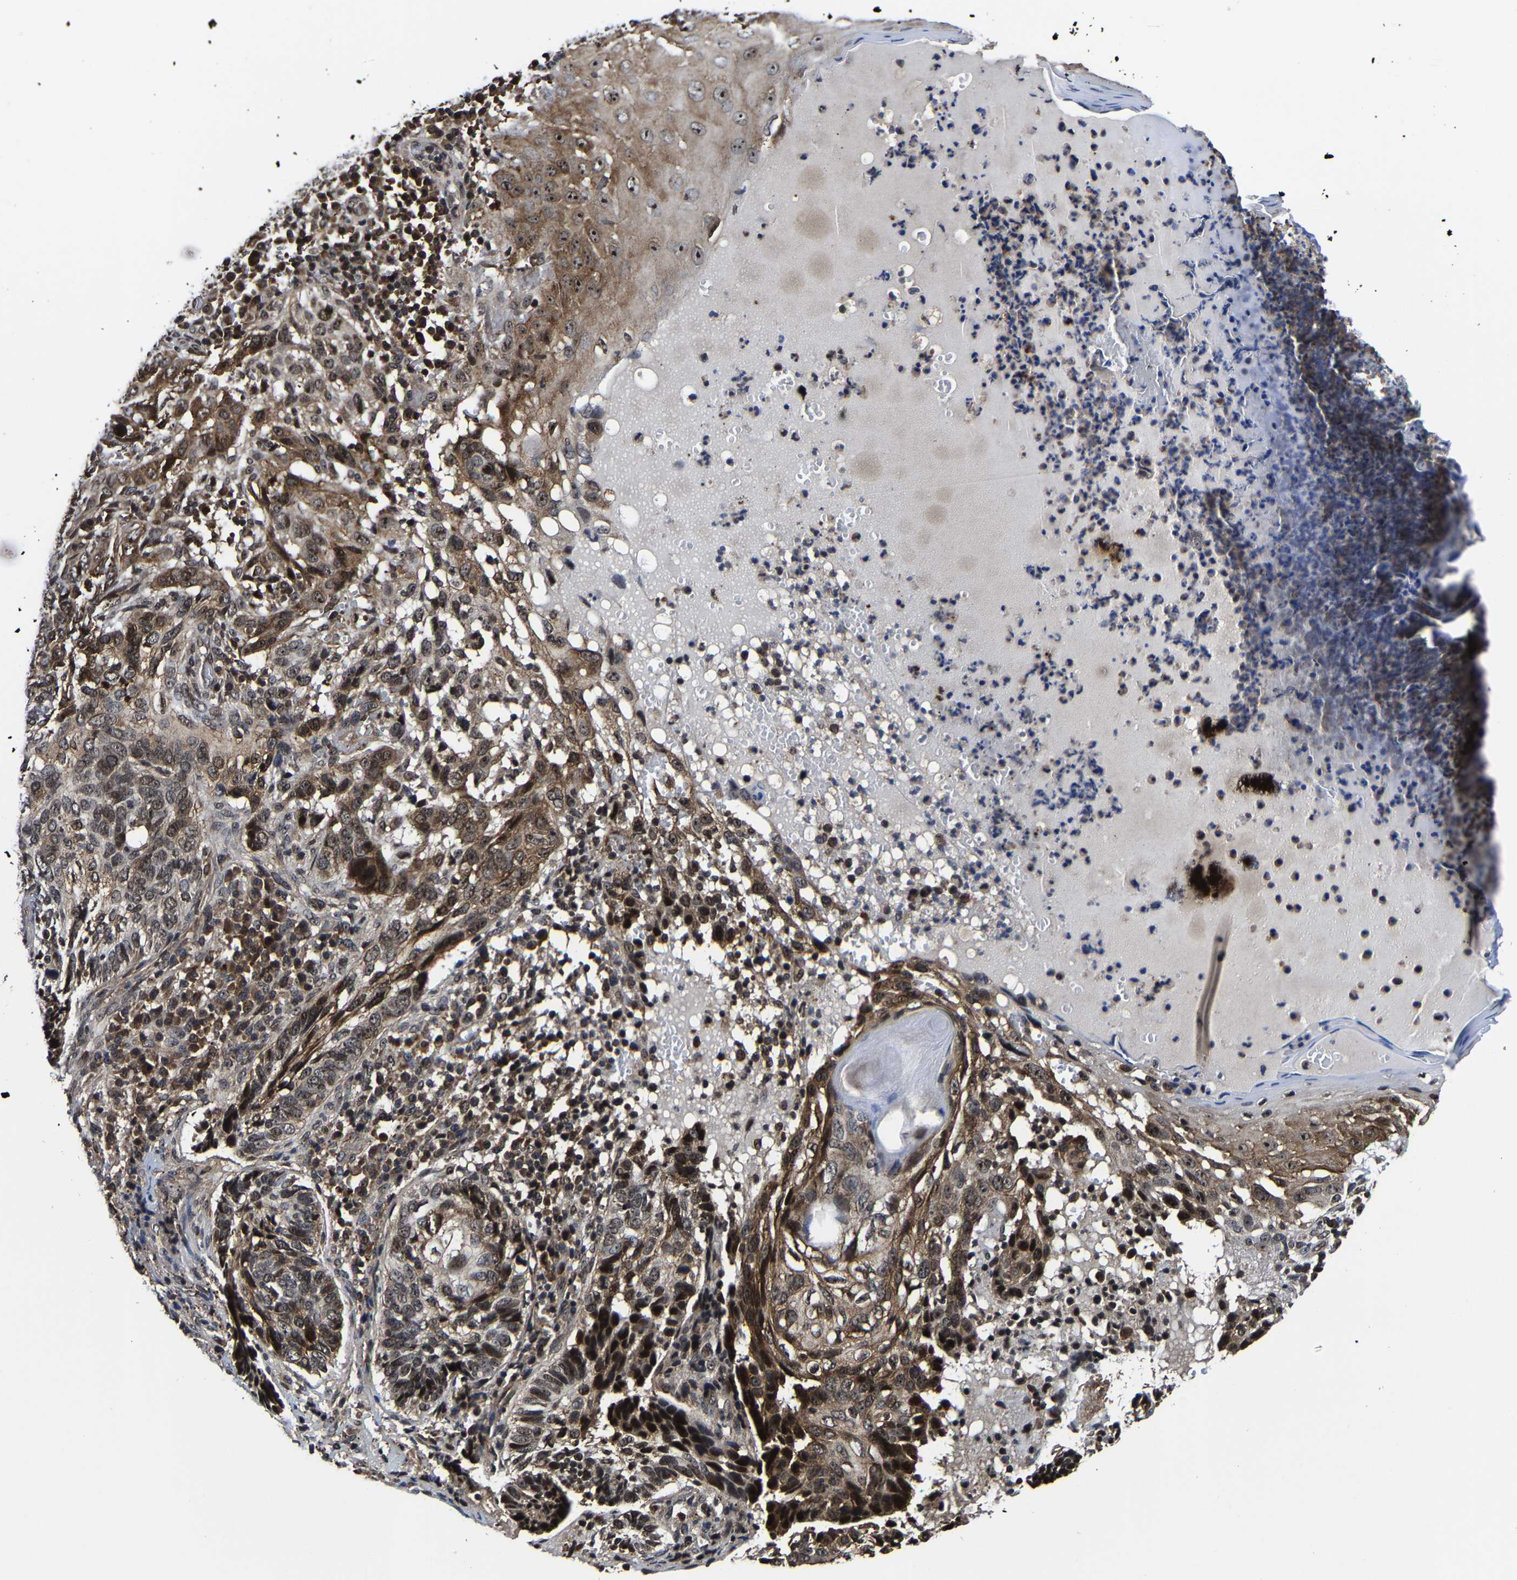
{"staining": {"intensity": "moderate", "quantity": "25%-75%", "location": "cytoplasmic/membranous,nuclear"}, "tissue": "skin cancer", "cell_type": "Tumor cells", "image_type": "cancer", "snomed": [{"axis": "morphology", "description": "Basal cell carcinoma"}, {"axis": "topography", "description": "Skin"}], "caption": "Basal cell carcinoma (skin) tissue shows moderate cytoplasmic/membranous and nuclear expression in approximately 25%-75% of tumor cells, visualized by immunohistochemistry.", "gene": "ZCCHC7", "patient": {"sex": "female", "age": 89}}